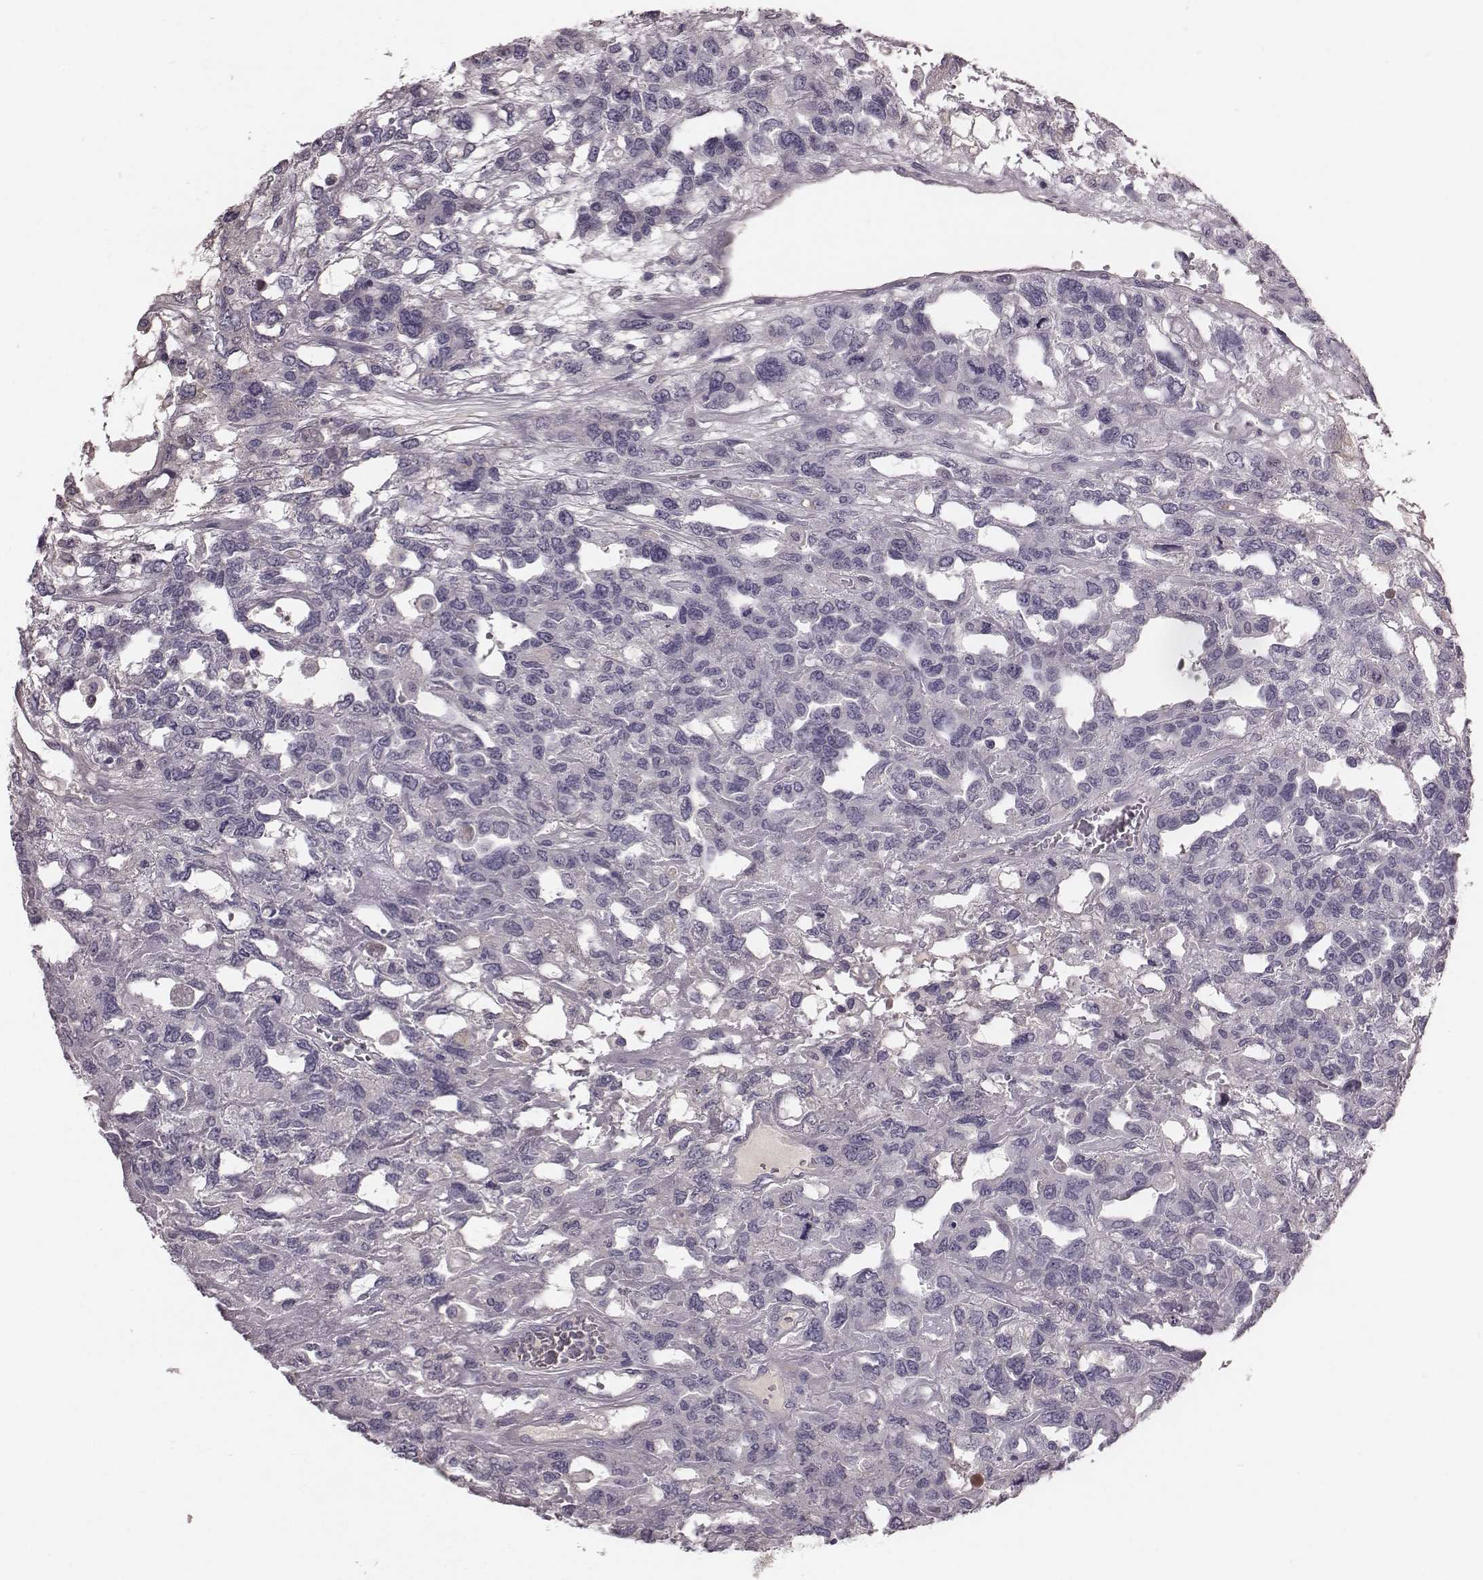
{"staining": {"intensity": "negative", "quantity": "none", "location": "none"}, "tissue": "testis cancer", "cell_type": "Tumor cells", "image_type": "cancer", "snomed": [{"axis": "morphology", "description": "Seminoma, NOS"}, {"axis": "topography", "description": "Testis"}], "caption": "Testis seminoma was stained to show a protein in brown. There is no significant expression in tumor cells.", "gene": "SMIM24", "patient": {"sex": "male", "age": 52}}